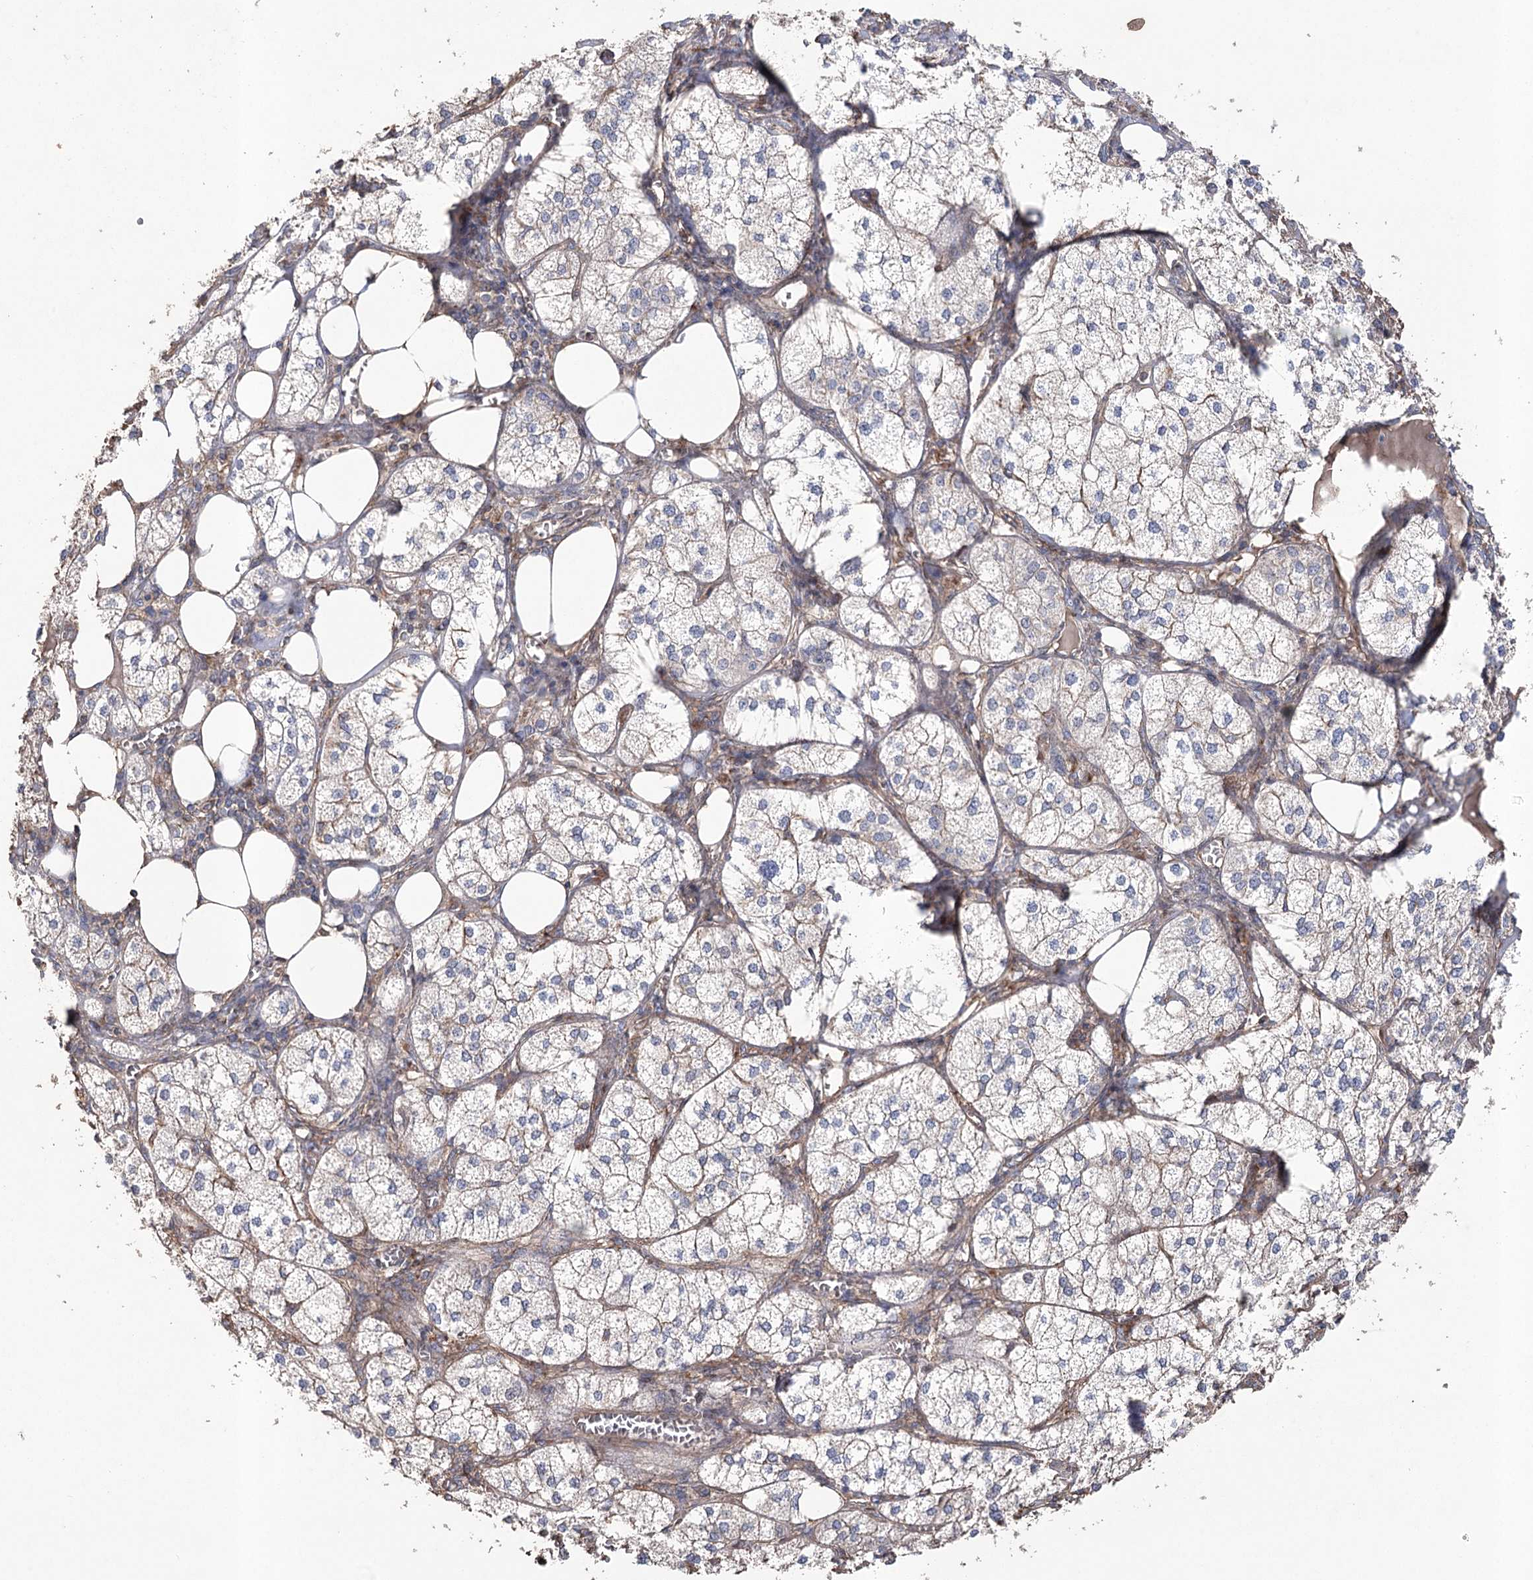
{"staining": {"intensity": "weak", "quantity": "<25%", "location": "cytoplasmic/membranous"}, "tissue": "adrenal gland", "cell_type": "Glandular cells", "image_type": "normal", "snomed": [{"axis": "morphology", "description": "Normal tissue, NOS"}, {"axis": "topography", "description": "Adrenal gland"}], "caption": "The micrograph shows no significant expression in glandular cells of adrenal gland. (DAB (3,3'-diaminobenzidine) immunohistochemistry visualized using brightfield microscopy, high magnification).", "gene": "FAM13B", "patient": {"sex": "female", "age": 61}}